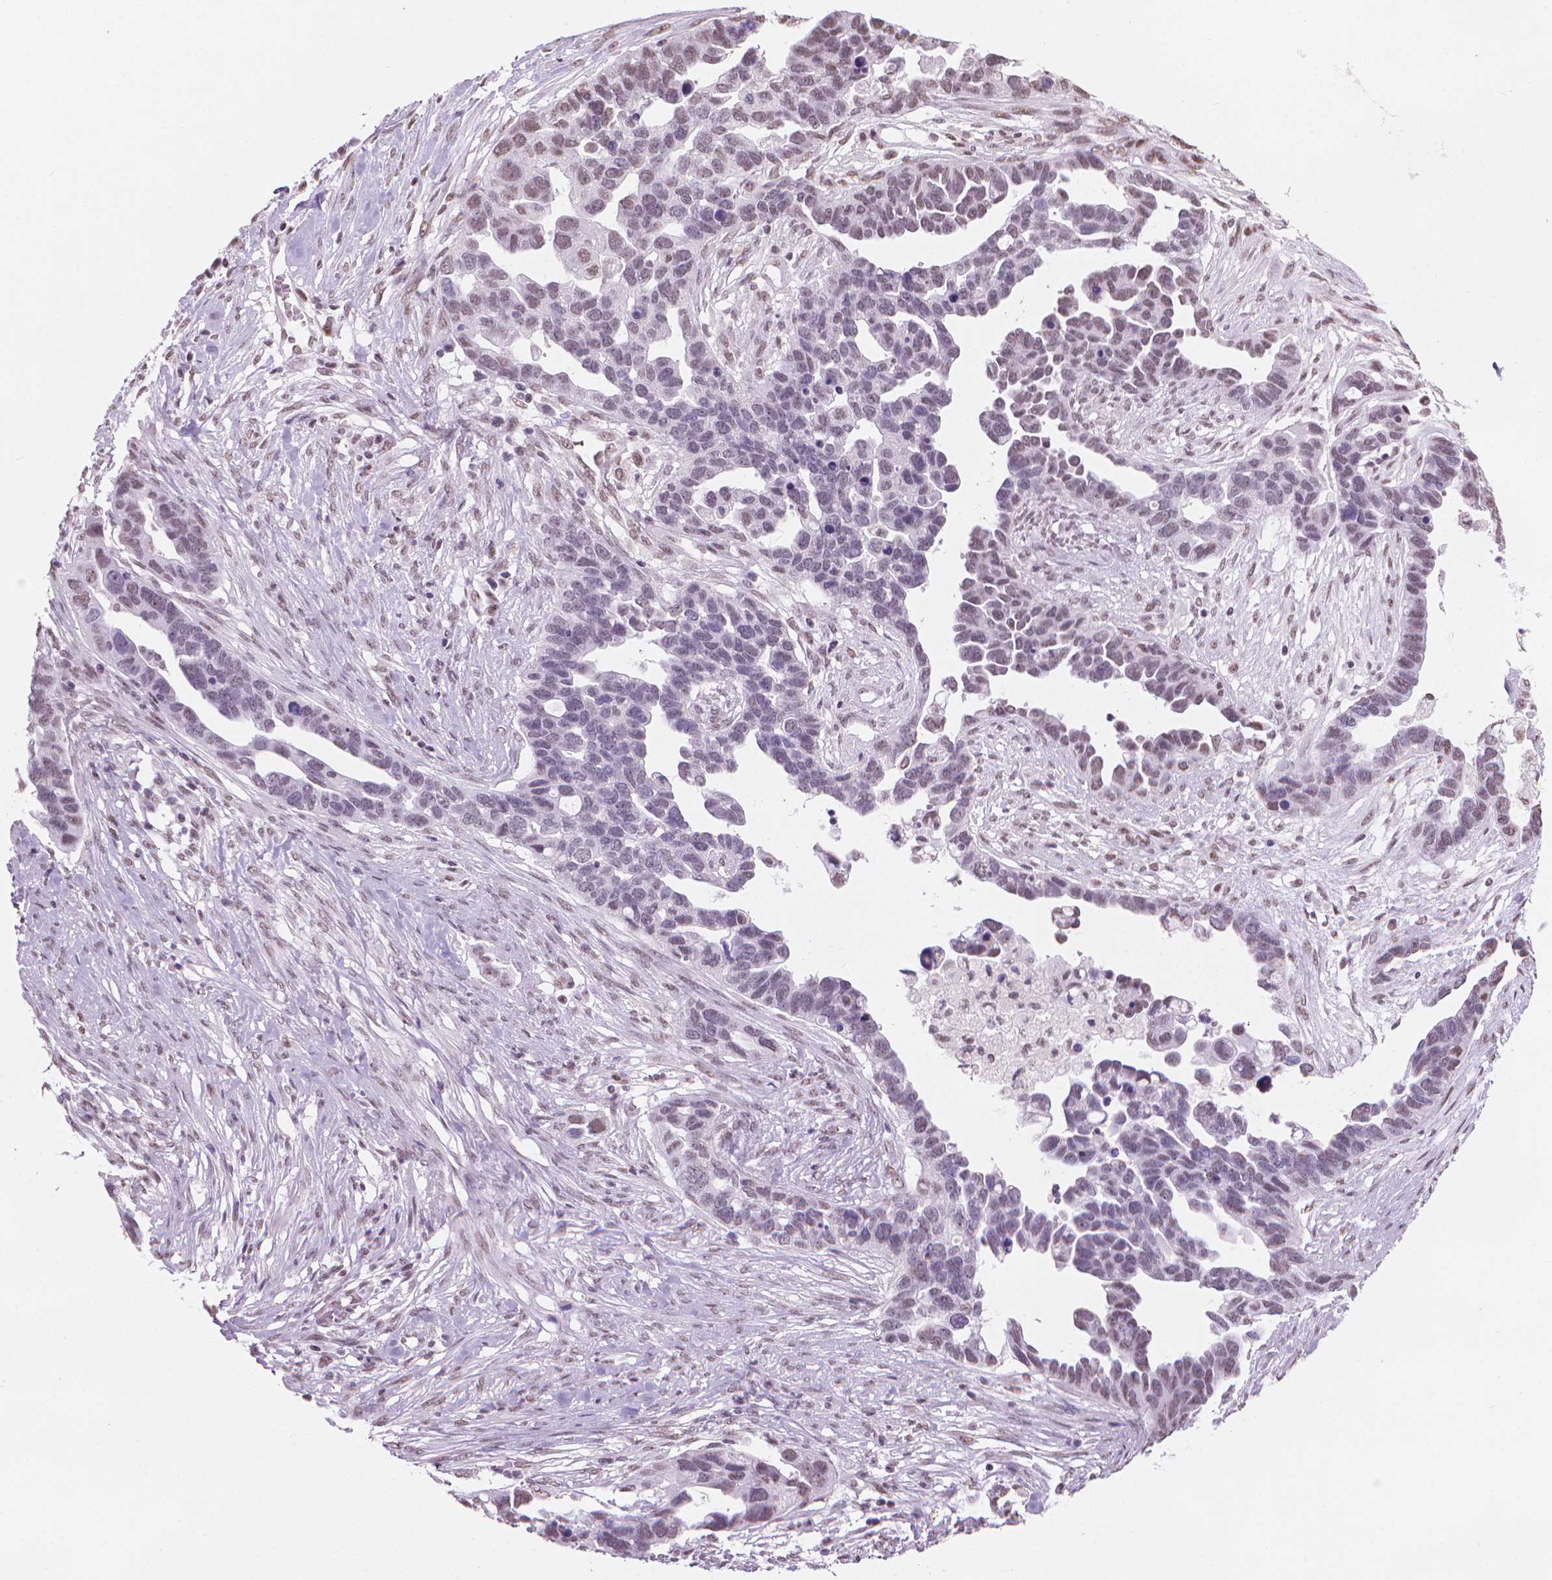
{"staining": {"intensity": "weak", "quantity": "<25%", "location": "nuclear"}, "tissue": "ovarian cancer", "cell_type": "Tumor cells", "image_type": "cancer", "snomed": [{"axis": "morphology", "description": "Cystadenocarcinoma, serous, NOS"}, {"axis": "topography", "description": "Ovary"}], "caption": "Image shows no protein positivity in tumor cells of serous cystadenocarcinoma (ovarian) tissue.", "gene": "PIAS2", "patient": {"sex": "female", "age": 54}}